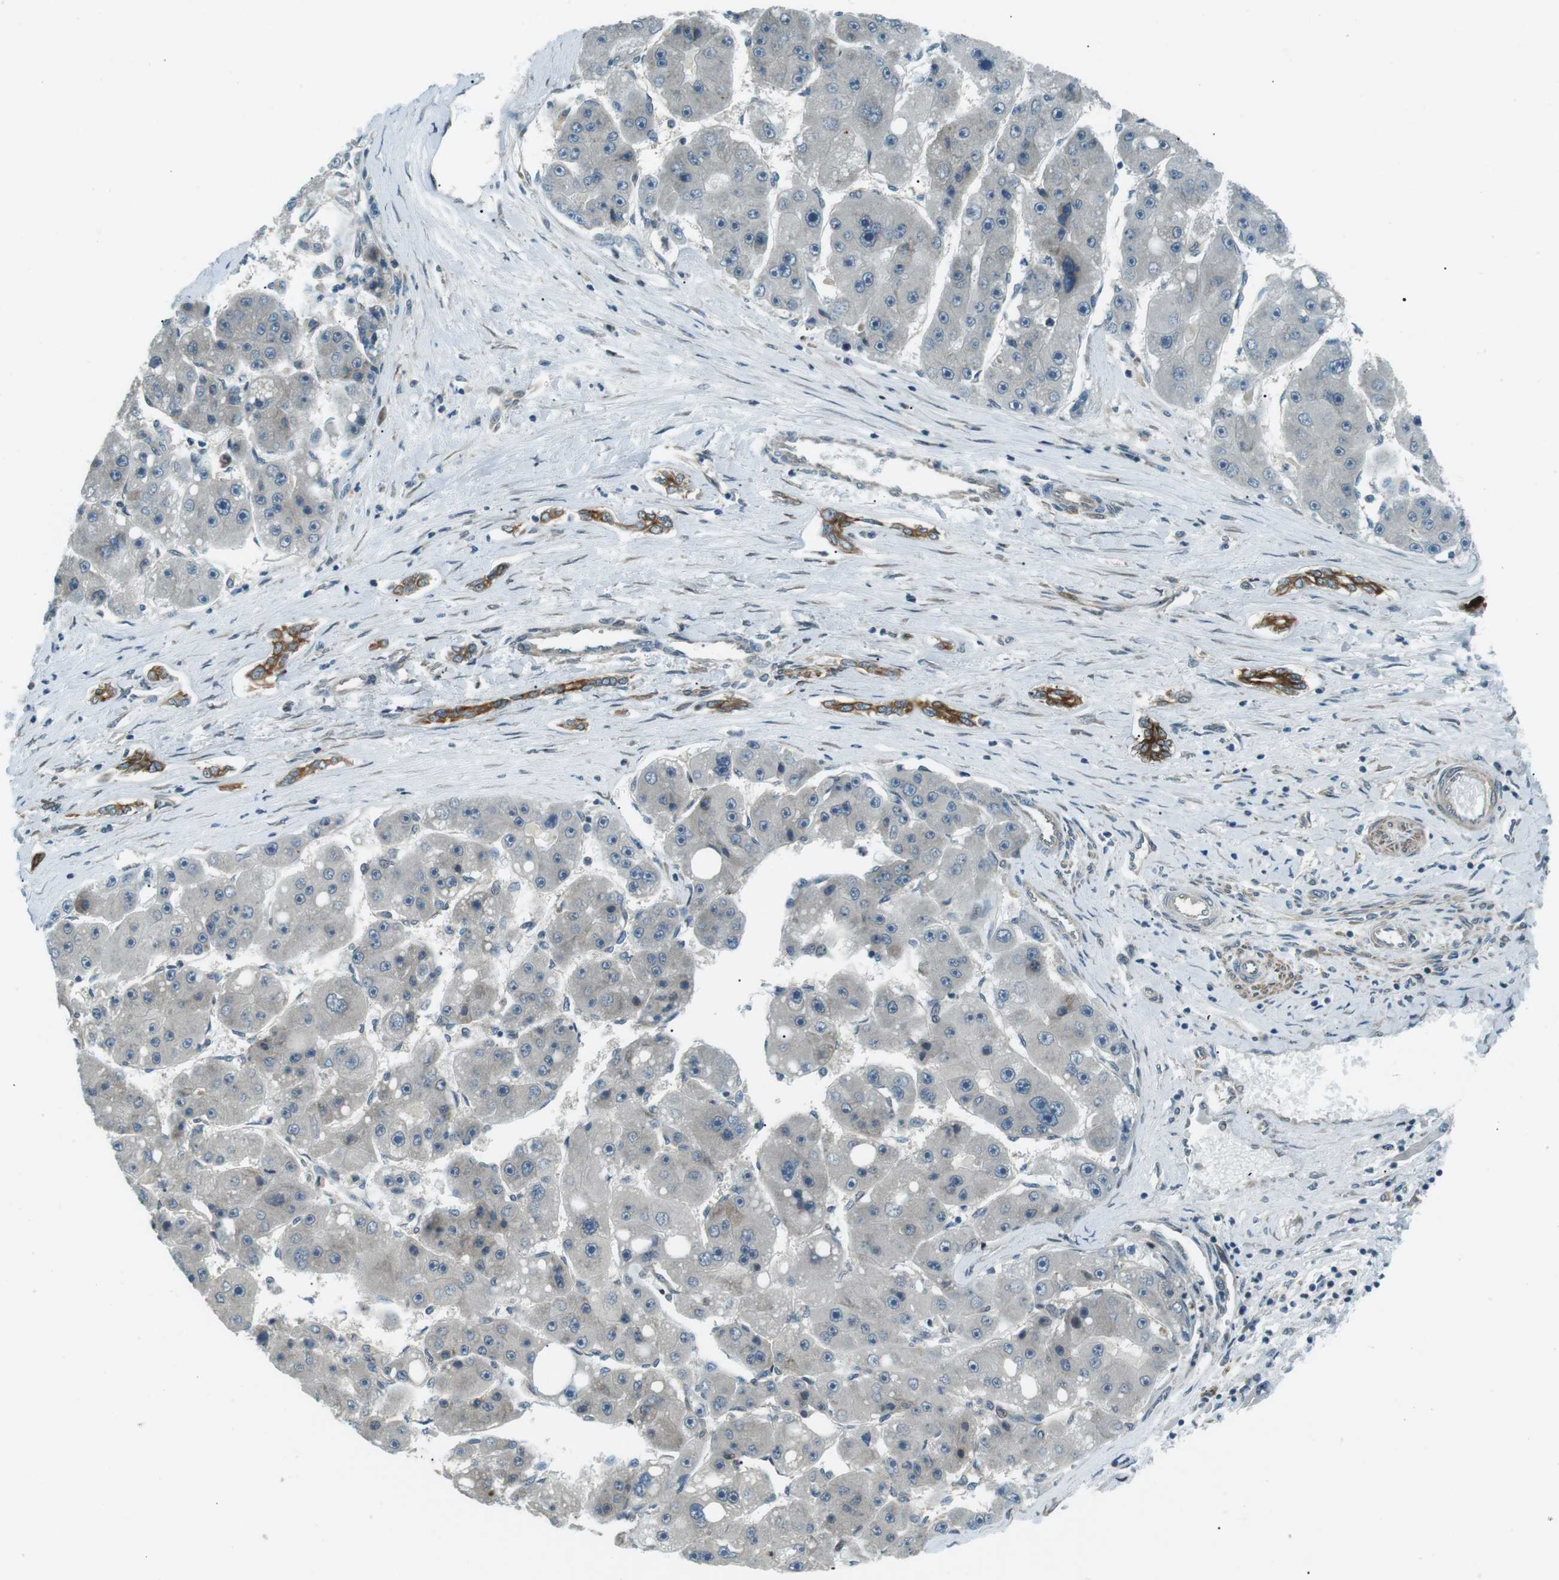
{"staining": {"intensity": "weak", "quantity": "<25%", "location": "cytoplasmic/membranous"}, "tissue": "liver cancer", "cell_type": "Tumor cells", "image_type": "cancer", "snomed": [{"axis": "morphology", "description": "Carcinoma, Hepatocellular, NOS"}, {"axis": "topography", "description": "Liver"}], "caption": "High magnification brightfield microscopy of liver hepatocellular carcinoma stained with DAB (brown) and counterstained with hematoxylin (blue): tumor cells show no significant positivity.", "gene": "TMEM74", "patient": {"sex": "female", "age": 61}}